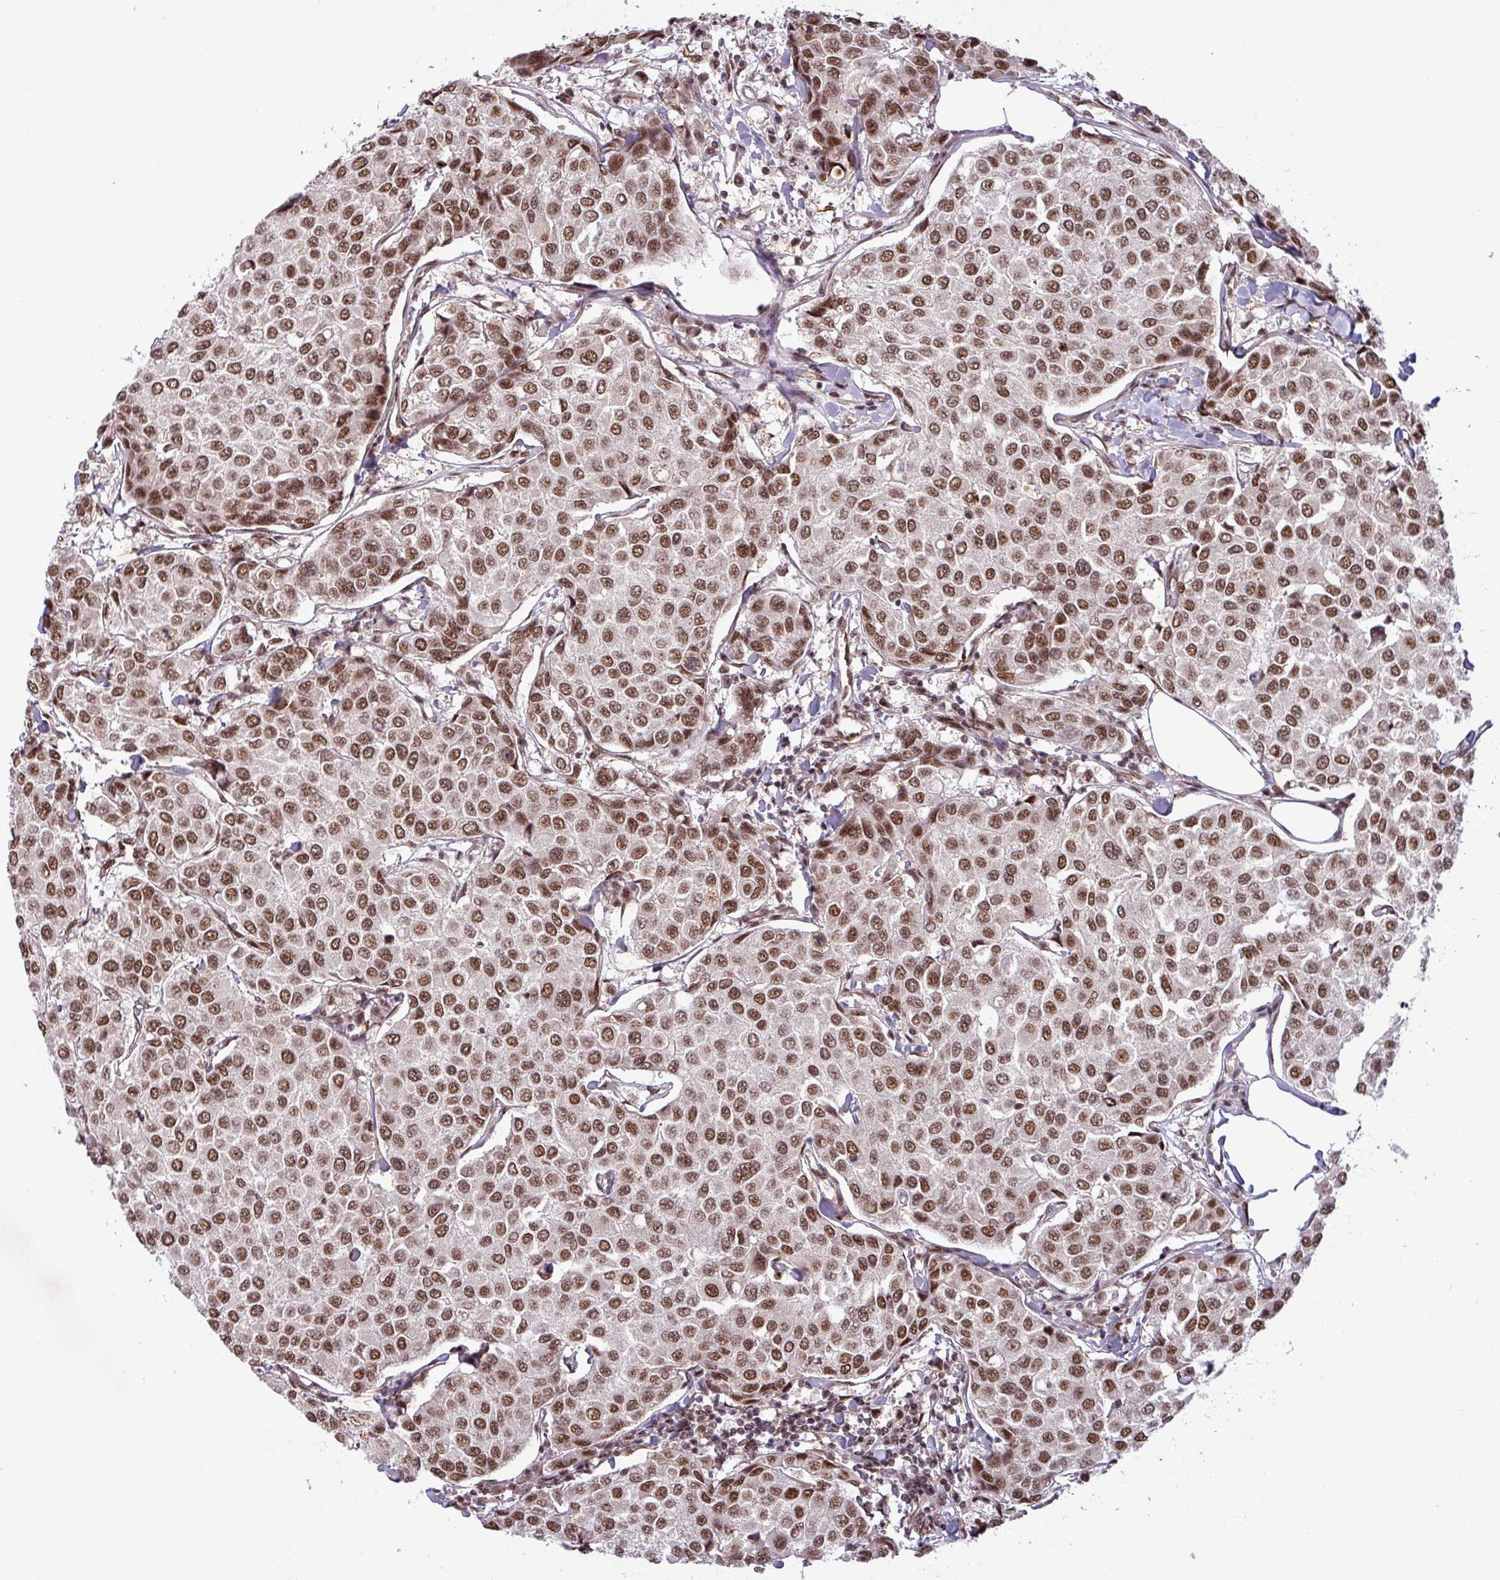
{"staining": {"intensity": "strong", "quantity": ">75%", "location": "nuclear"}, "tissue": "breast cancer", "cell_type": "Tumor cells", "image_type": "cancer", "snomed": [{"axis": "morphology", "description": "Duct carcinoma"}, {"axis": "topography", "description": "Breast"}], "caption": "A photomicrograph of breast cancer (intraductal carcinoma) stained for a protein shows strong nuclear brown staining in tumor cells.", "gene": "SRSF2", "patient": {"sex": "female", "age": 55}}